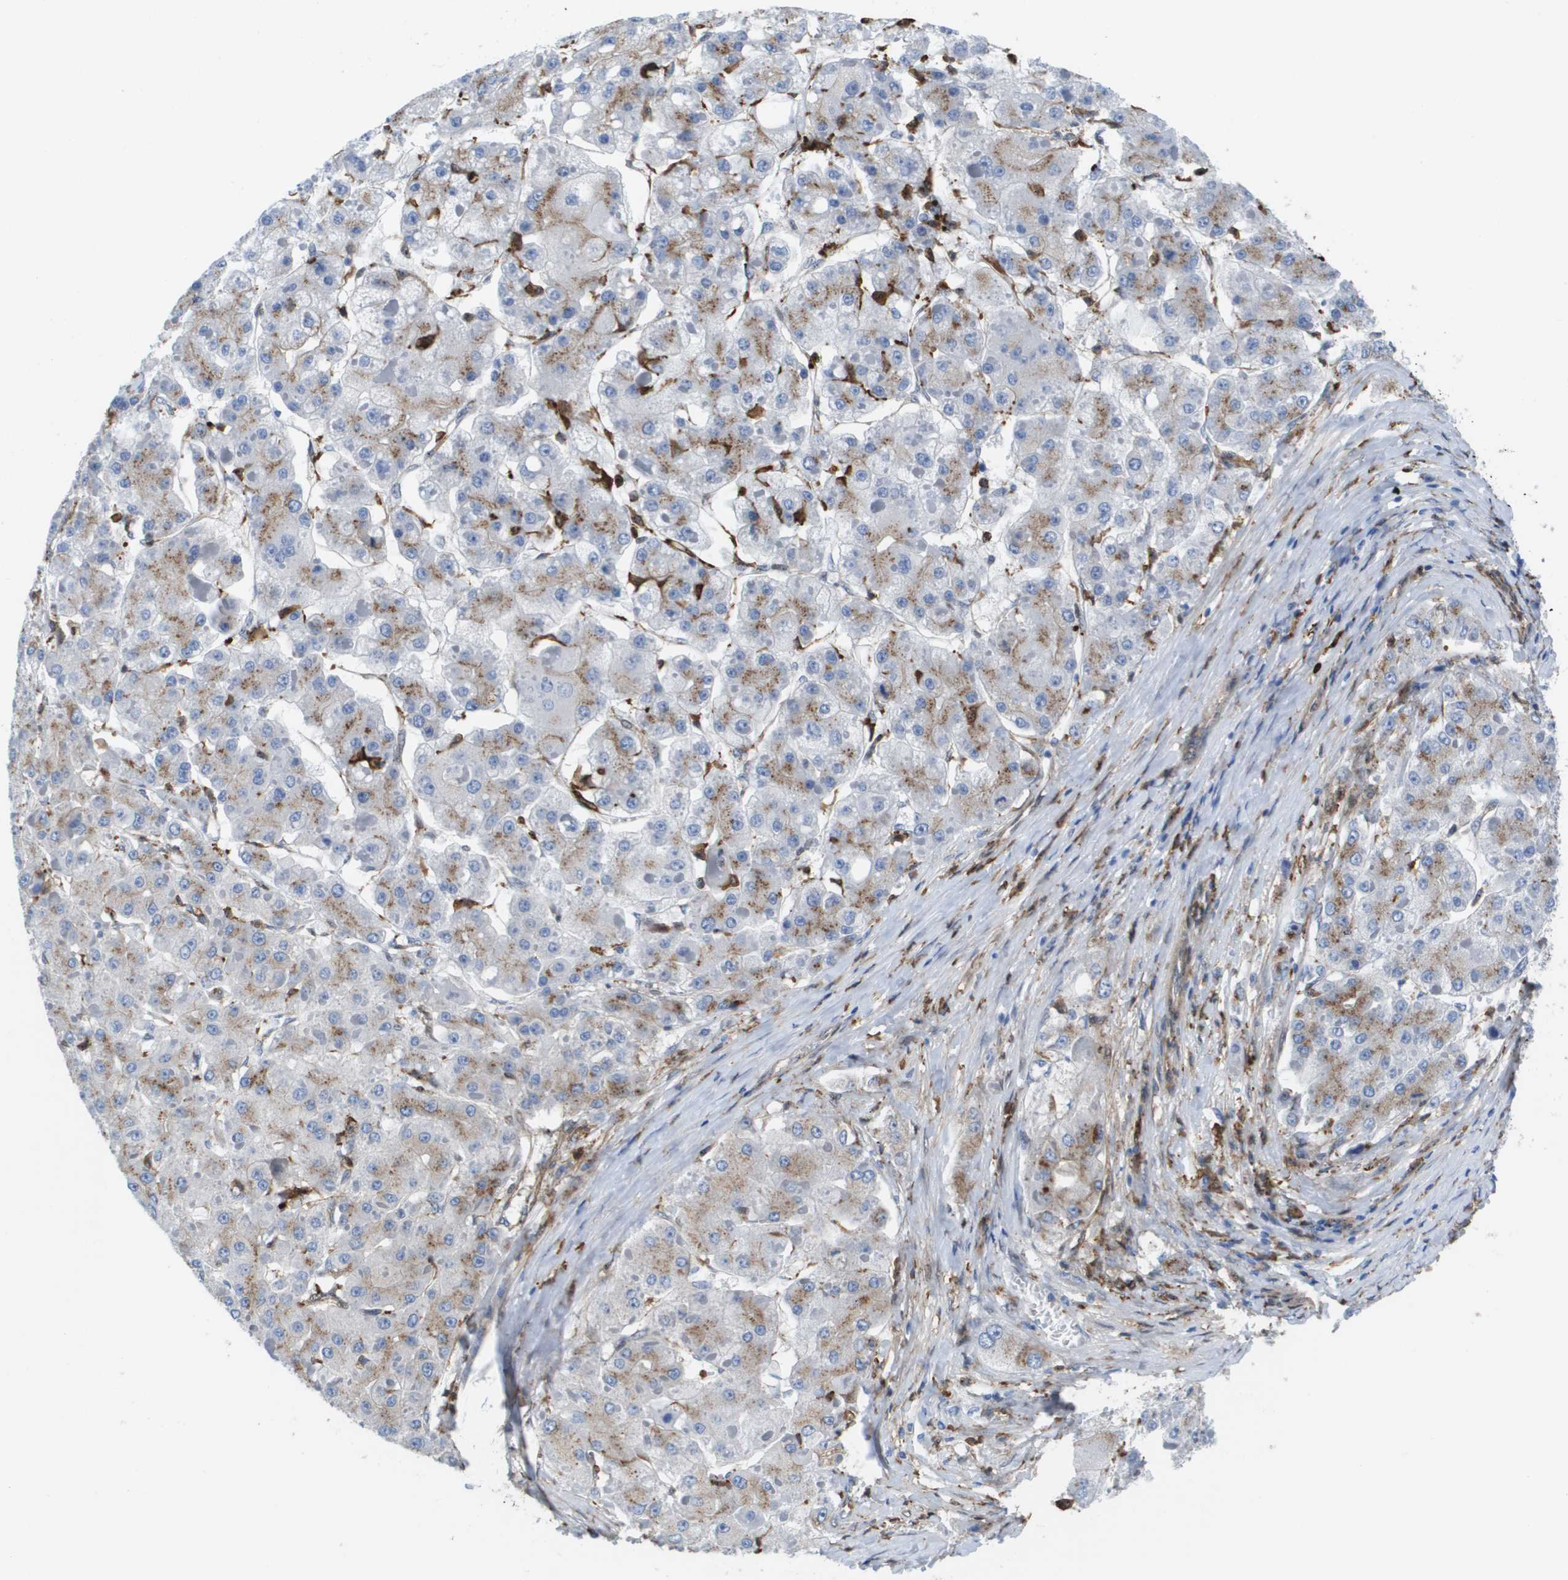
{"staining": {"intensity": "moderate", "quantity": ">75%", "location": "cytoplasmic/membranous"}, "tissue": "liver cancer", "cell_type": "Tumor cells", "image_type": "cancer", "snomed": [{"axis": "morphology", "description": "Carcinoma, Hepatocellular, NOS"}, {"axis": "topography", "description": "Liver"}], "caption": "A histopathology image showing moderate cytoplasmic/membranous staining in about >75% of tumor cells in liver hepatocellular carcinoma, as visualized by brown immunohistochemical staining.", "gene": "SLC37A2", "patient": {"sex": "female", "age": 73}}